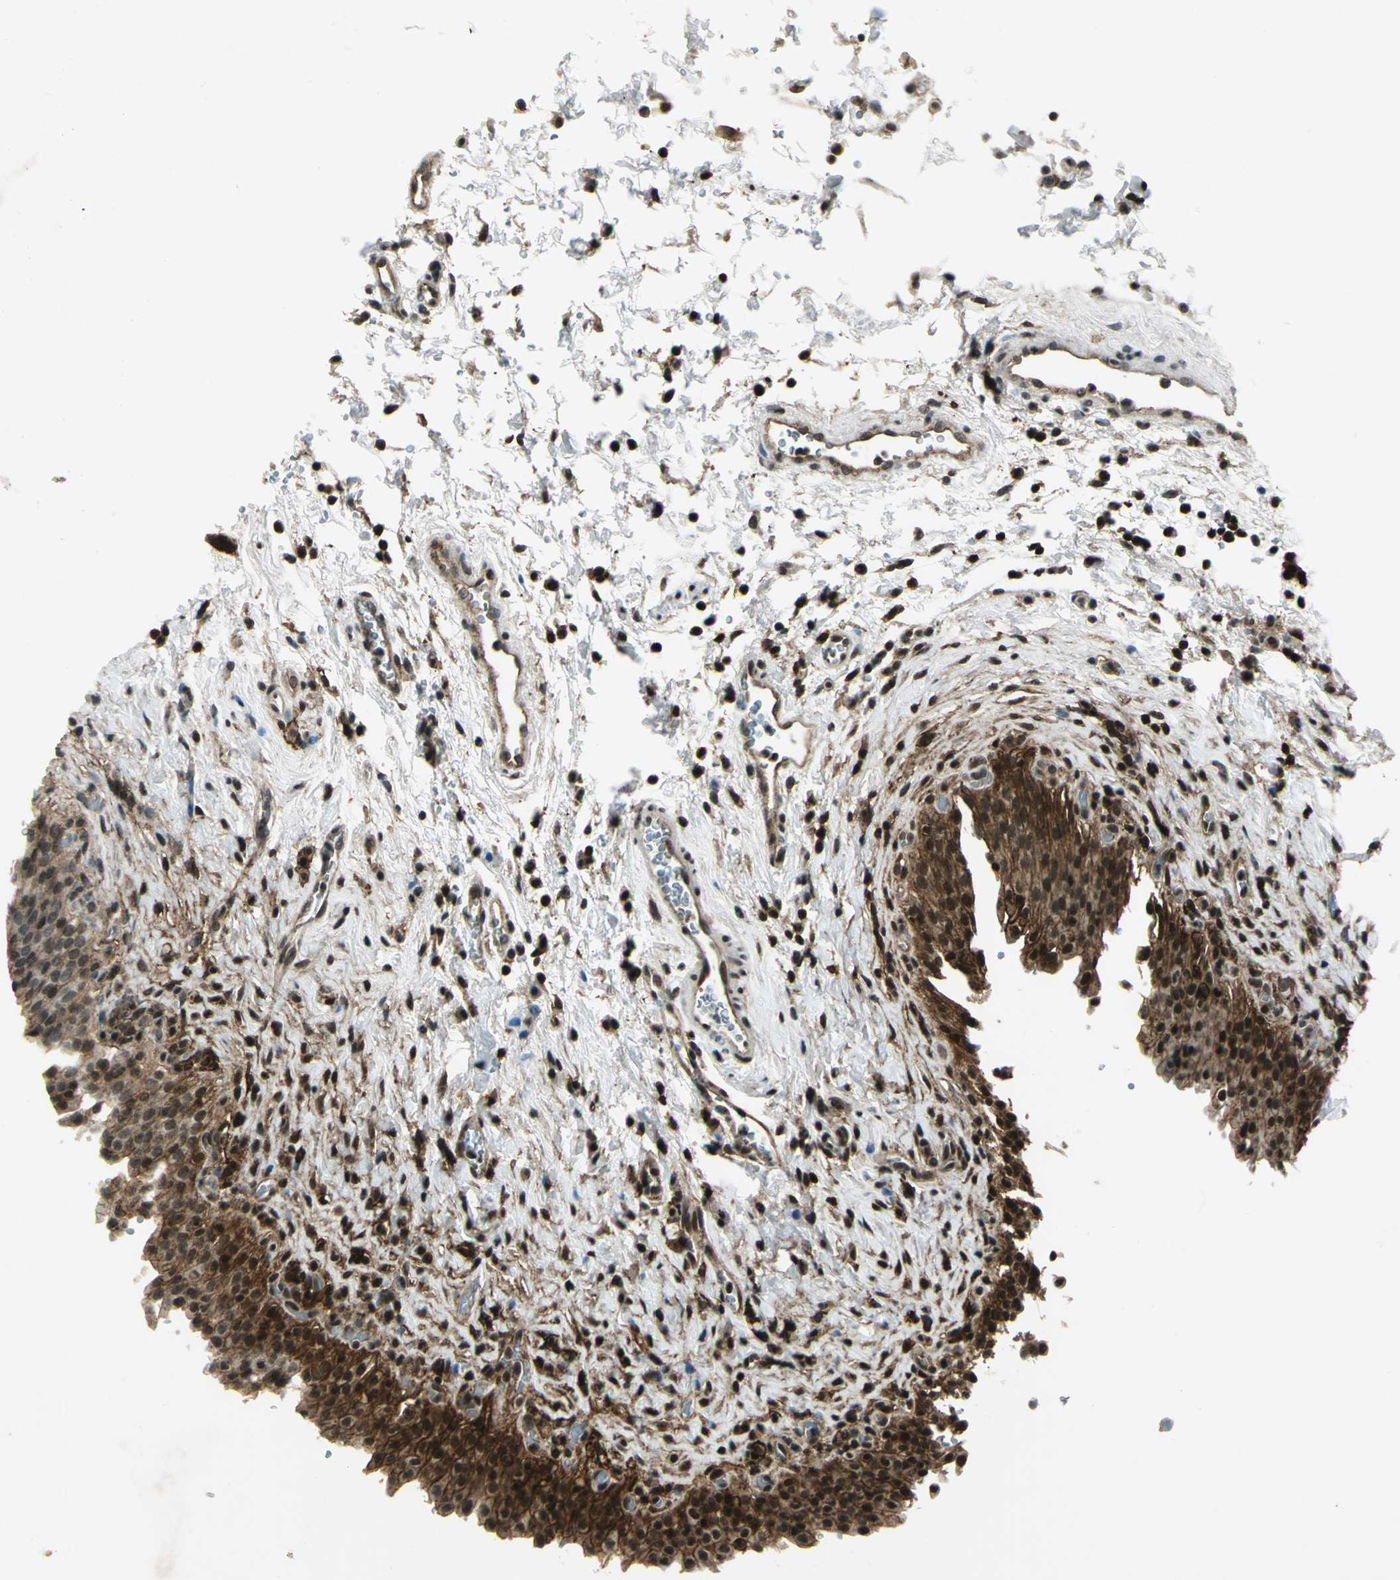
{"staining": {"intensity": "strong", "quantity": ">75%", "location": "cytoplasmic/membranous,nuclear"}, "tissue": "urinary bladder", "cell_type": "Urothelial cells", "image_type": "normal", "snomed": [{"axis": "morphology", "description": "Normal tissue, NOS"}, {"axis": "topography", "description": "Urinary bladder"}], "caption": "A high-resolution micrograph shows immunohistochemistry staining of benign urinary bladder, which exhibits strong cytoplasmic/membranous,nuclear expression in about >75% of urothelial cells. The protein is stained brown, and the nuclei are stained in blue (DAB IHC with brightfield microscopy, high magnification).", "gene": "NR2C2", "patient": {"sex": "male", "age": 51}}